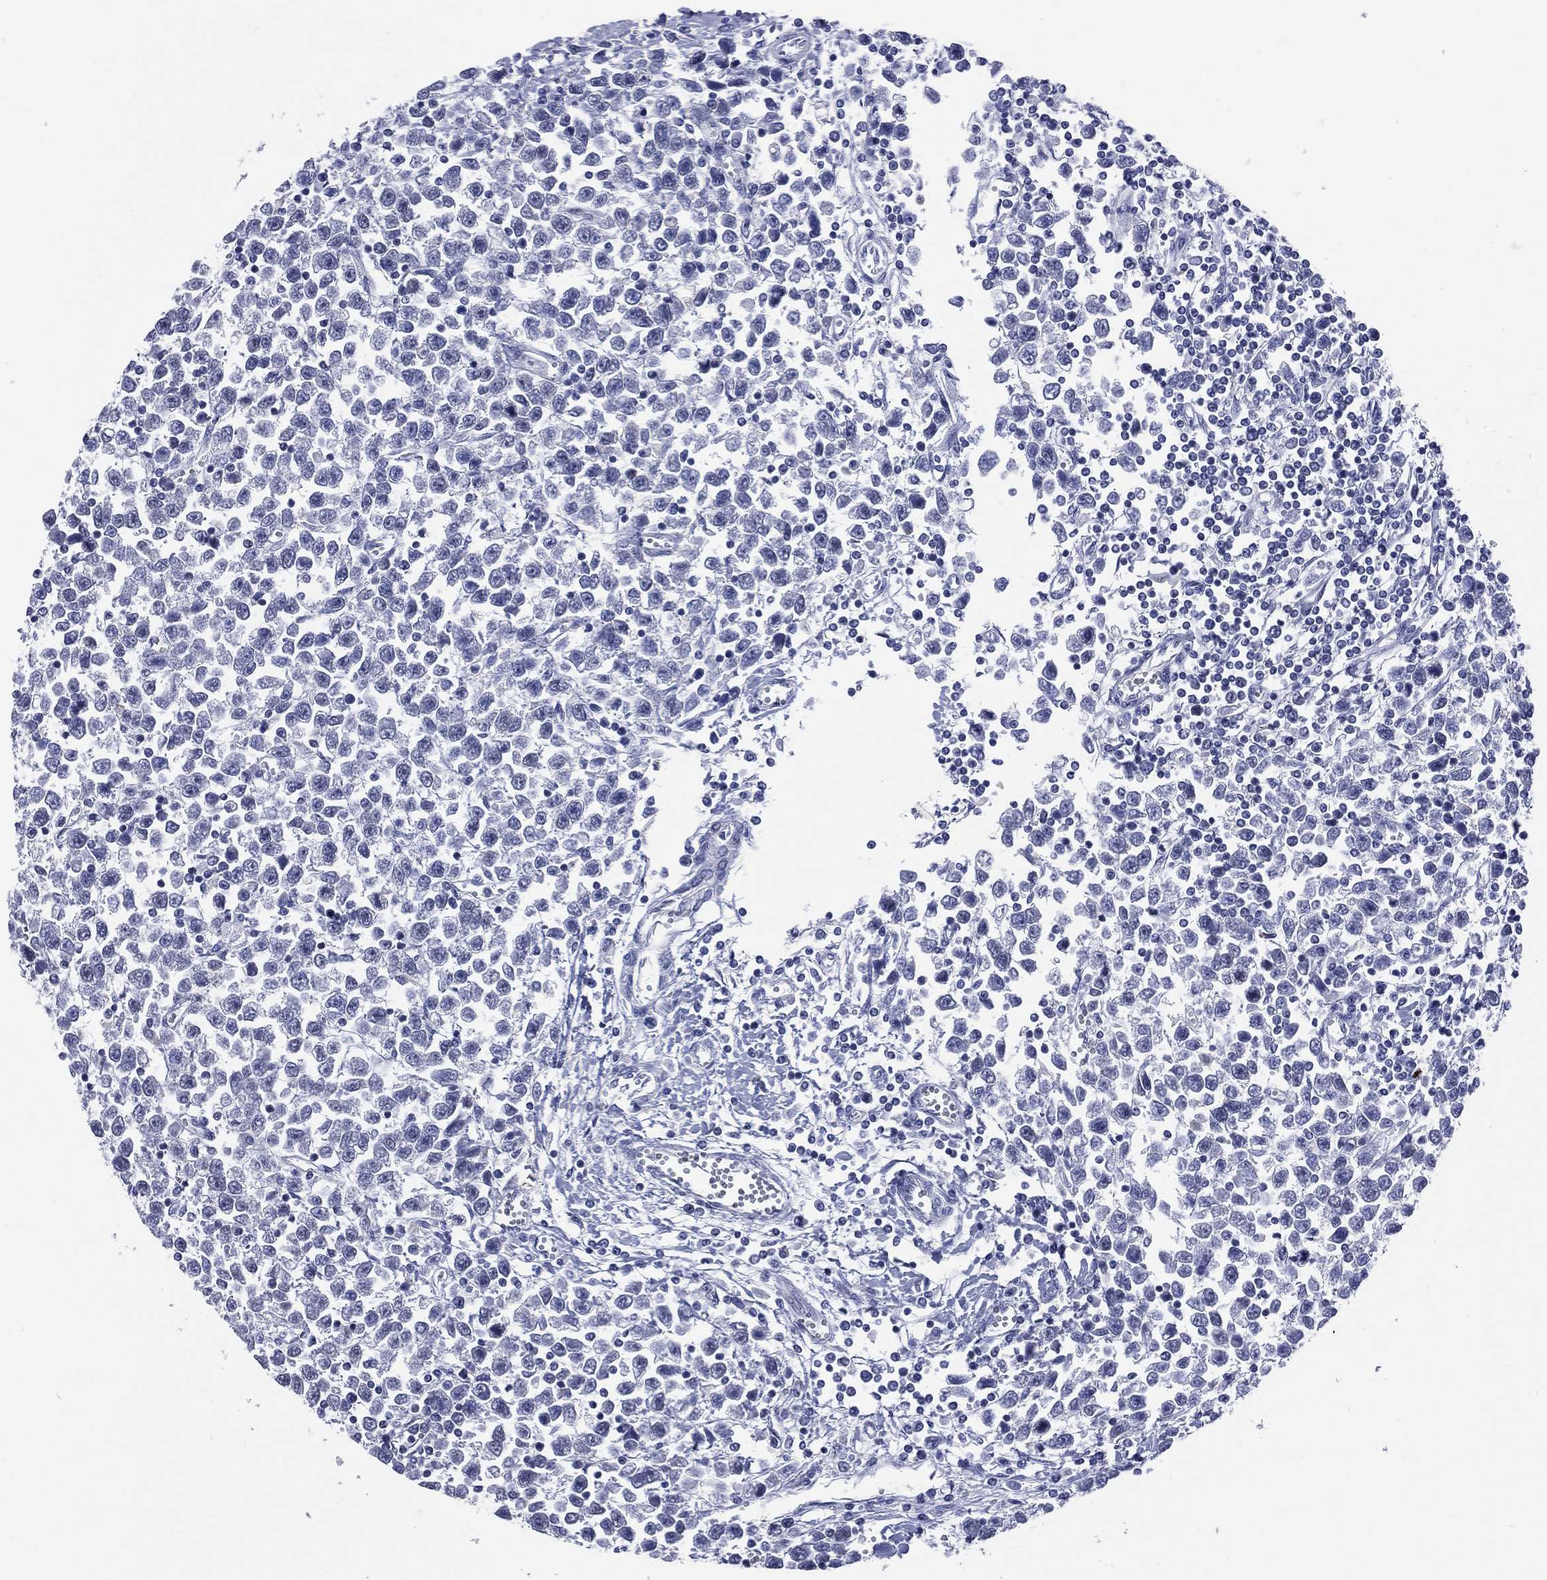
{"staining": {"intensity": "negative", "quantity": "none", "location": "none"}, "tissue": "testis cancer", "cell_type": "Tumor cells", "image_type": "cancer", "snomed": [{"axis": "morphology", "description": "Seminoma, NOS"}, {"axis": "topography", "description": "Testis"}], "caption": "Tumor cells are negative for protein expression in human testis seminoma. (DAB IHC, high magnification).", "gene": "MLLT10", "patient": {"sex": "male", "age": 34}}